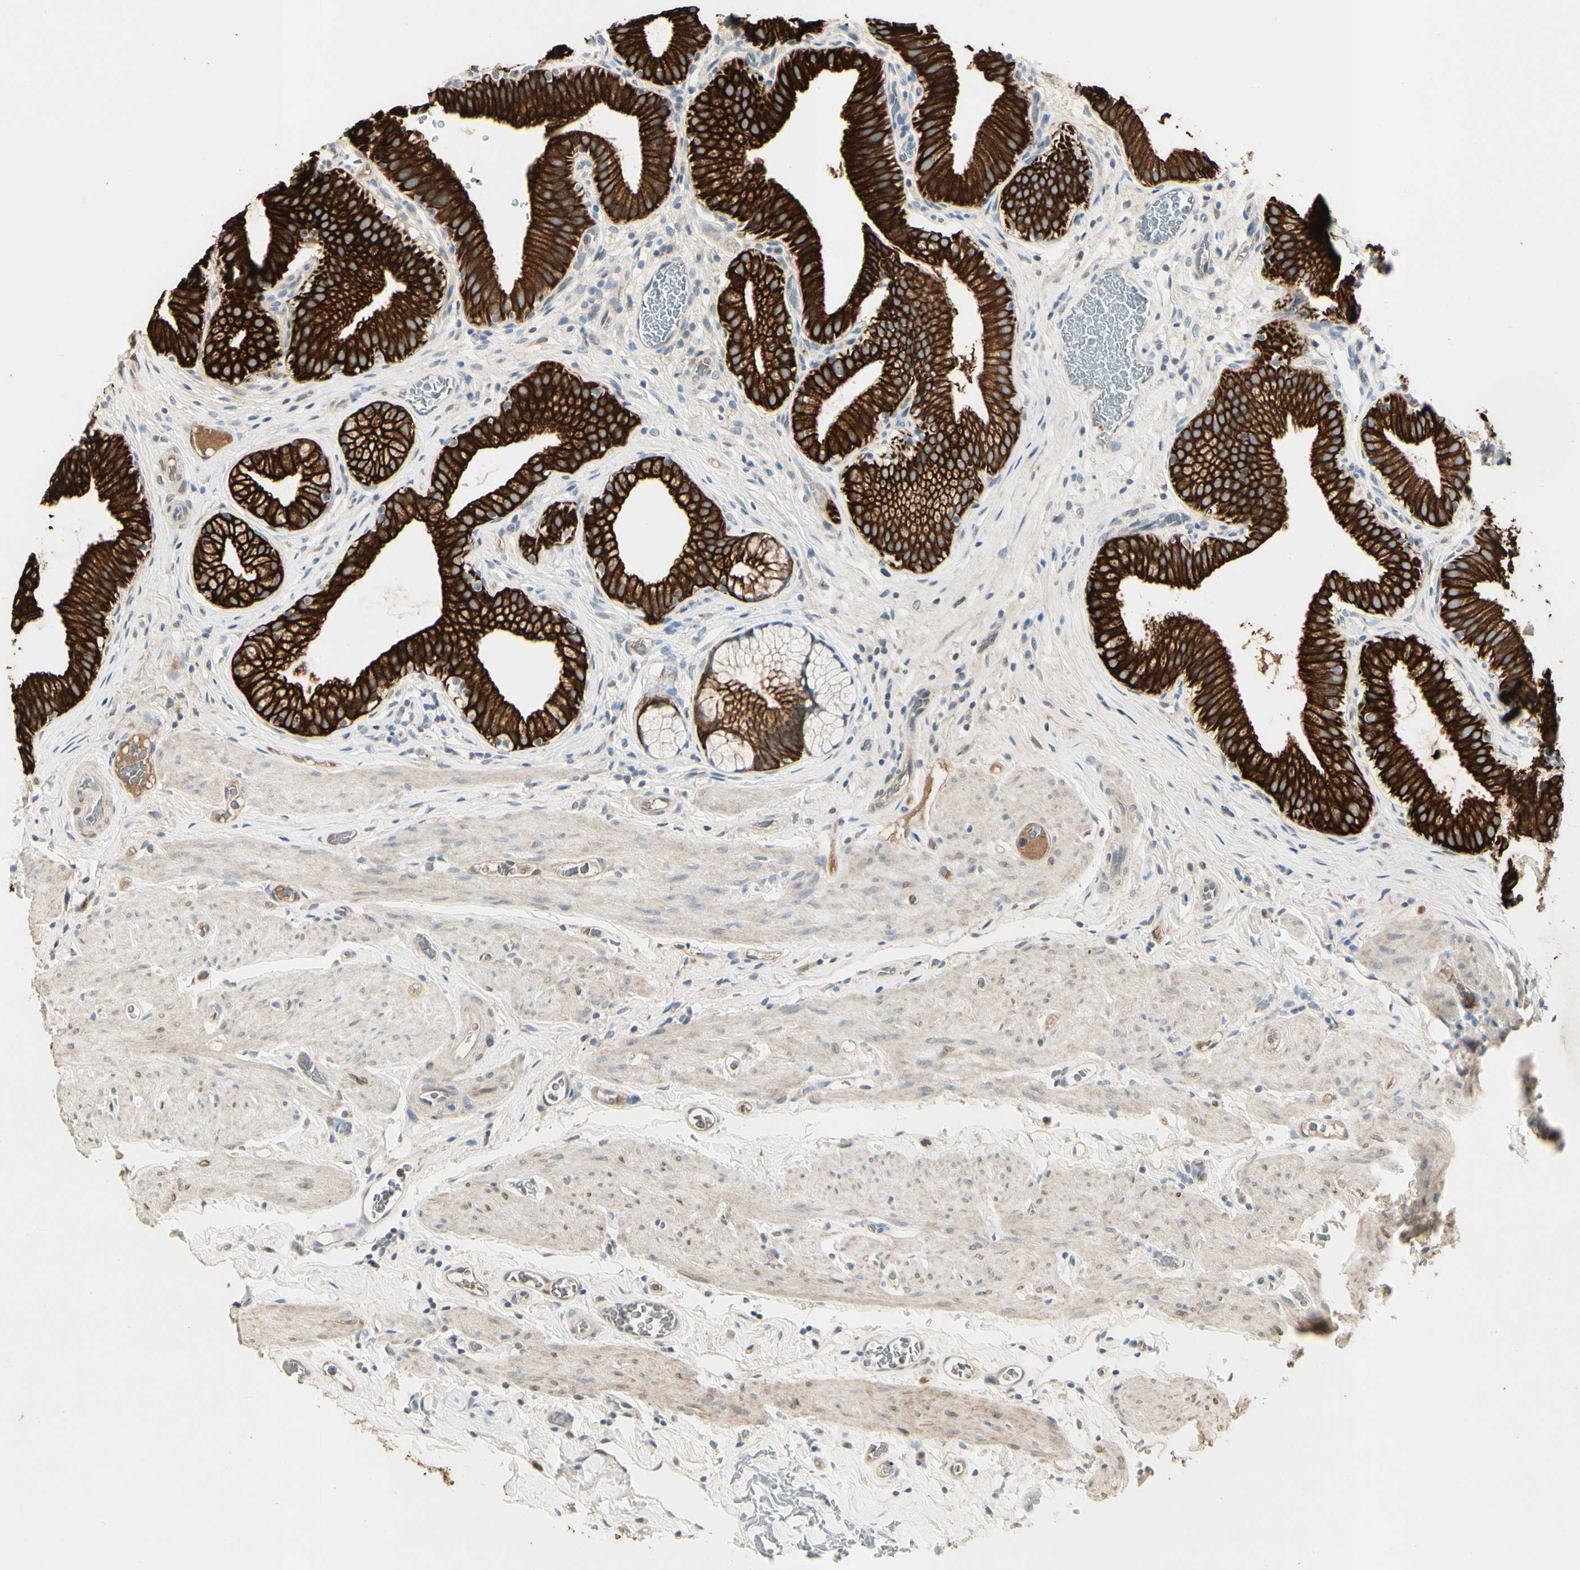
{"staining": {"intensity": "strong", "quantity": ">75%", "location": "cytoplasmic/membranous"}, "tissue": "gallbladder", "cell_type": "Glandular cells", "image_type": "normal", "snomed": [{"axis": "morphology", "description": "Normal tissue, NOS"}, {"axis": "topography", "description": "Gallbladder"}], "caption": "IHC of normal gallbladder exhibits high levels of strong cytoplasmic/membranous positivity in approximately >75% of glandular cells.", "gene": "SKIL", "patient": {"sex": "male", "age": 54}}